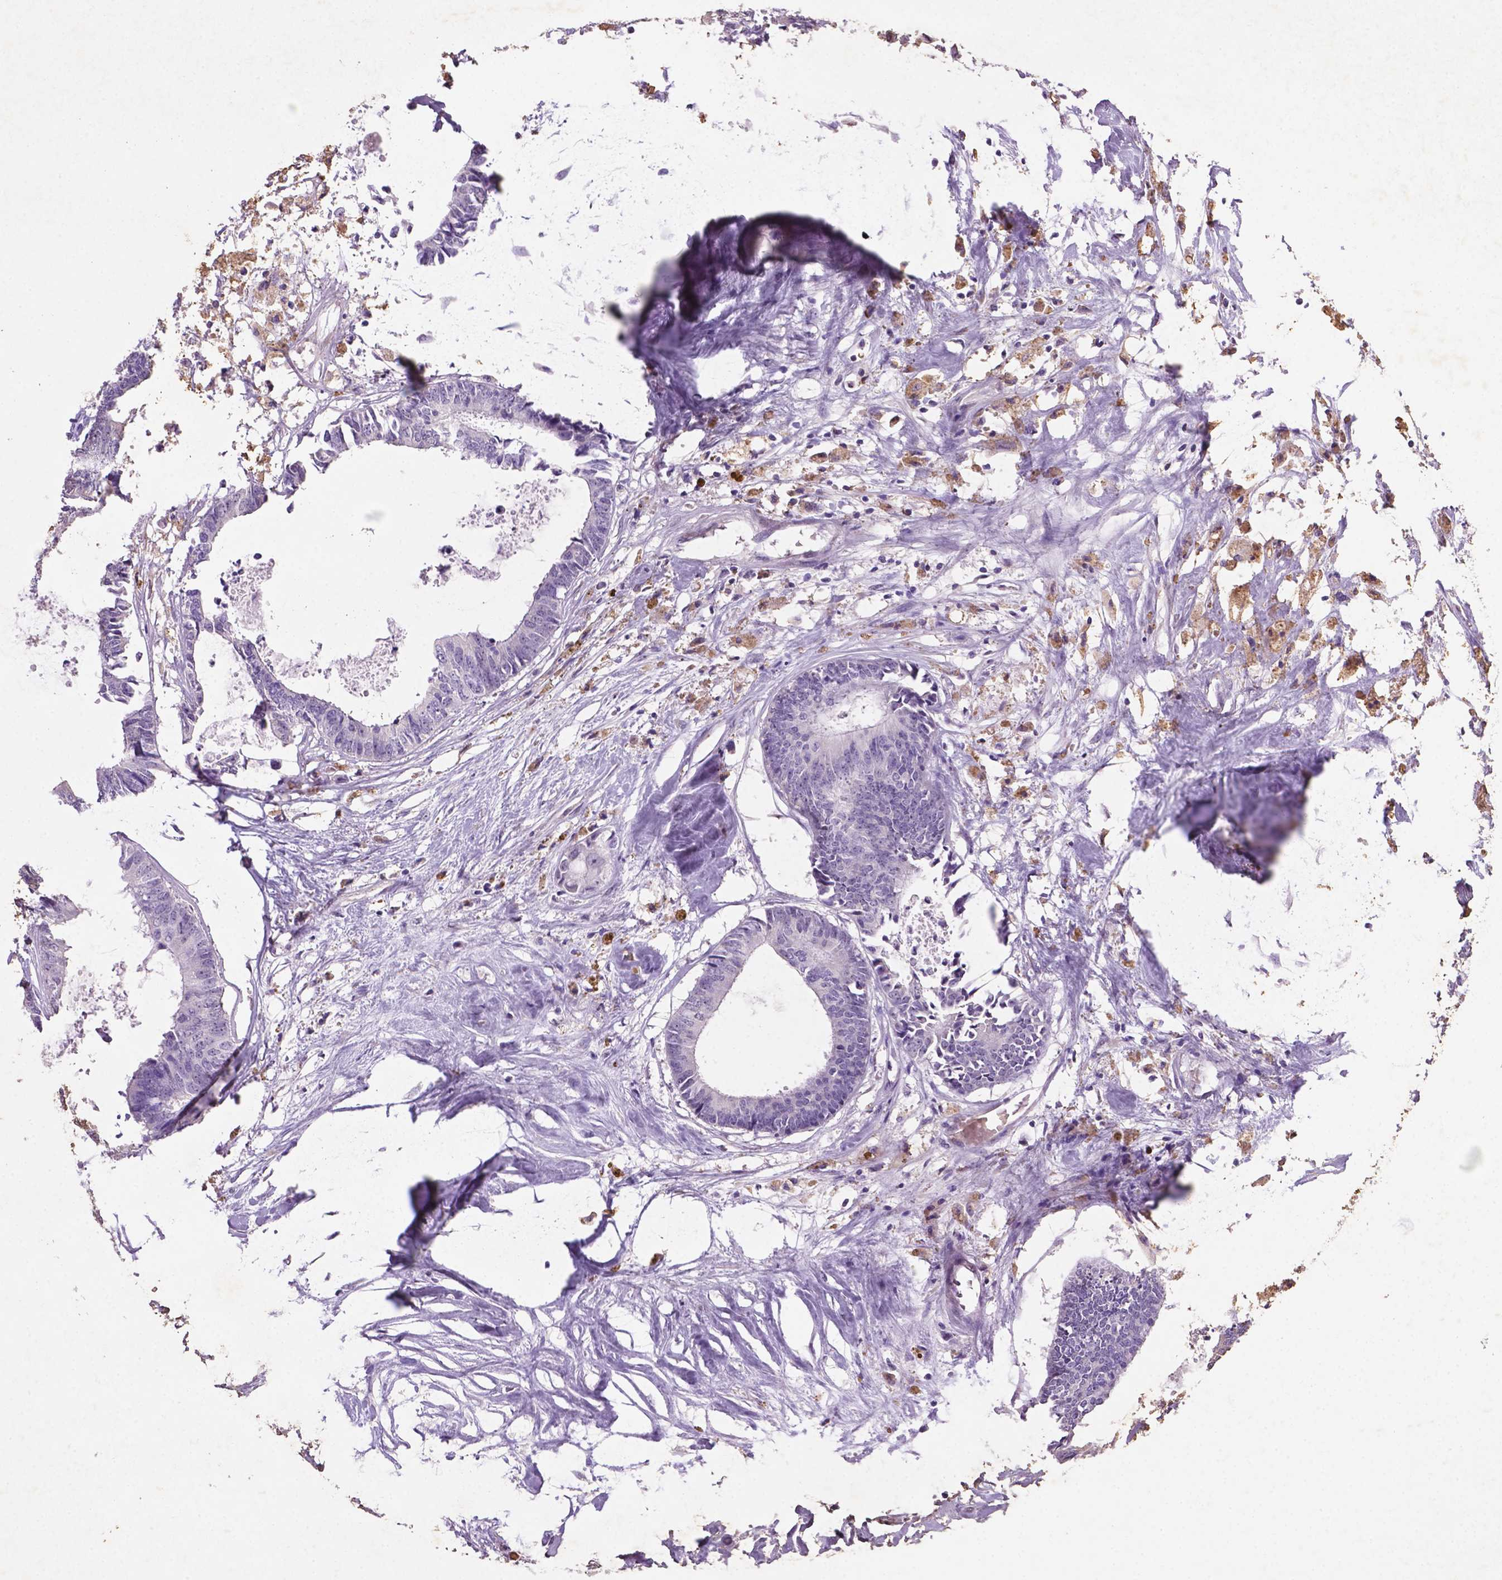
{"staining": {"intensity": "negative", "quantity": "none", "location": "none"}, "tissue": "colorectal cancer", "cell_type": "Tumor cells", "image_type": "cancer", "snomed": [{"axis": "morphology", "description": "Adenocarcinoma, NOS"}, {"axis": "topography", "description": "Colon"}, {"axis": "topography", "description": "Rectum"}], "caption": "High power microscopy micrograph of an IHC histopathology image of adenocarcinoma (colorectal), revealing no significant positivity in tumor cells. (DAB immunohistochemistry with hematoxylin counter stain).", "gene": "C18orf21", "patient": {"sex": "male", "age": 57}}